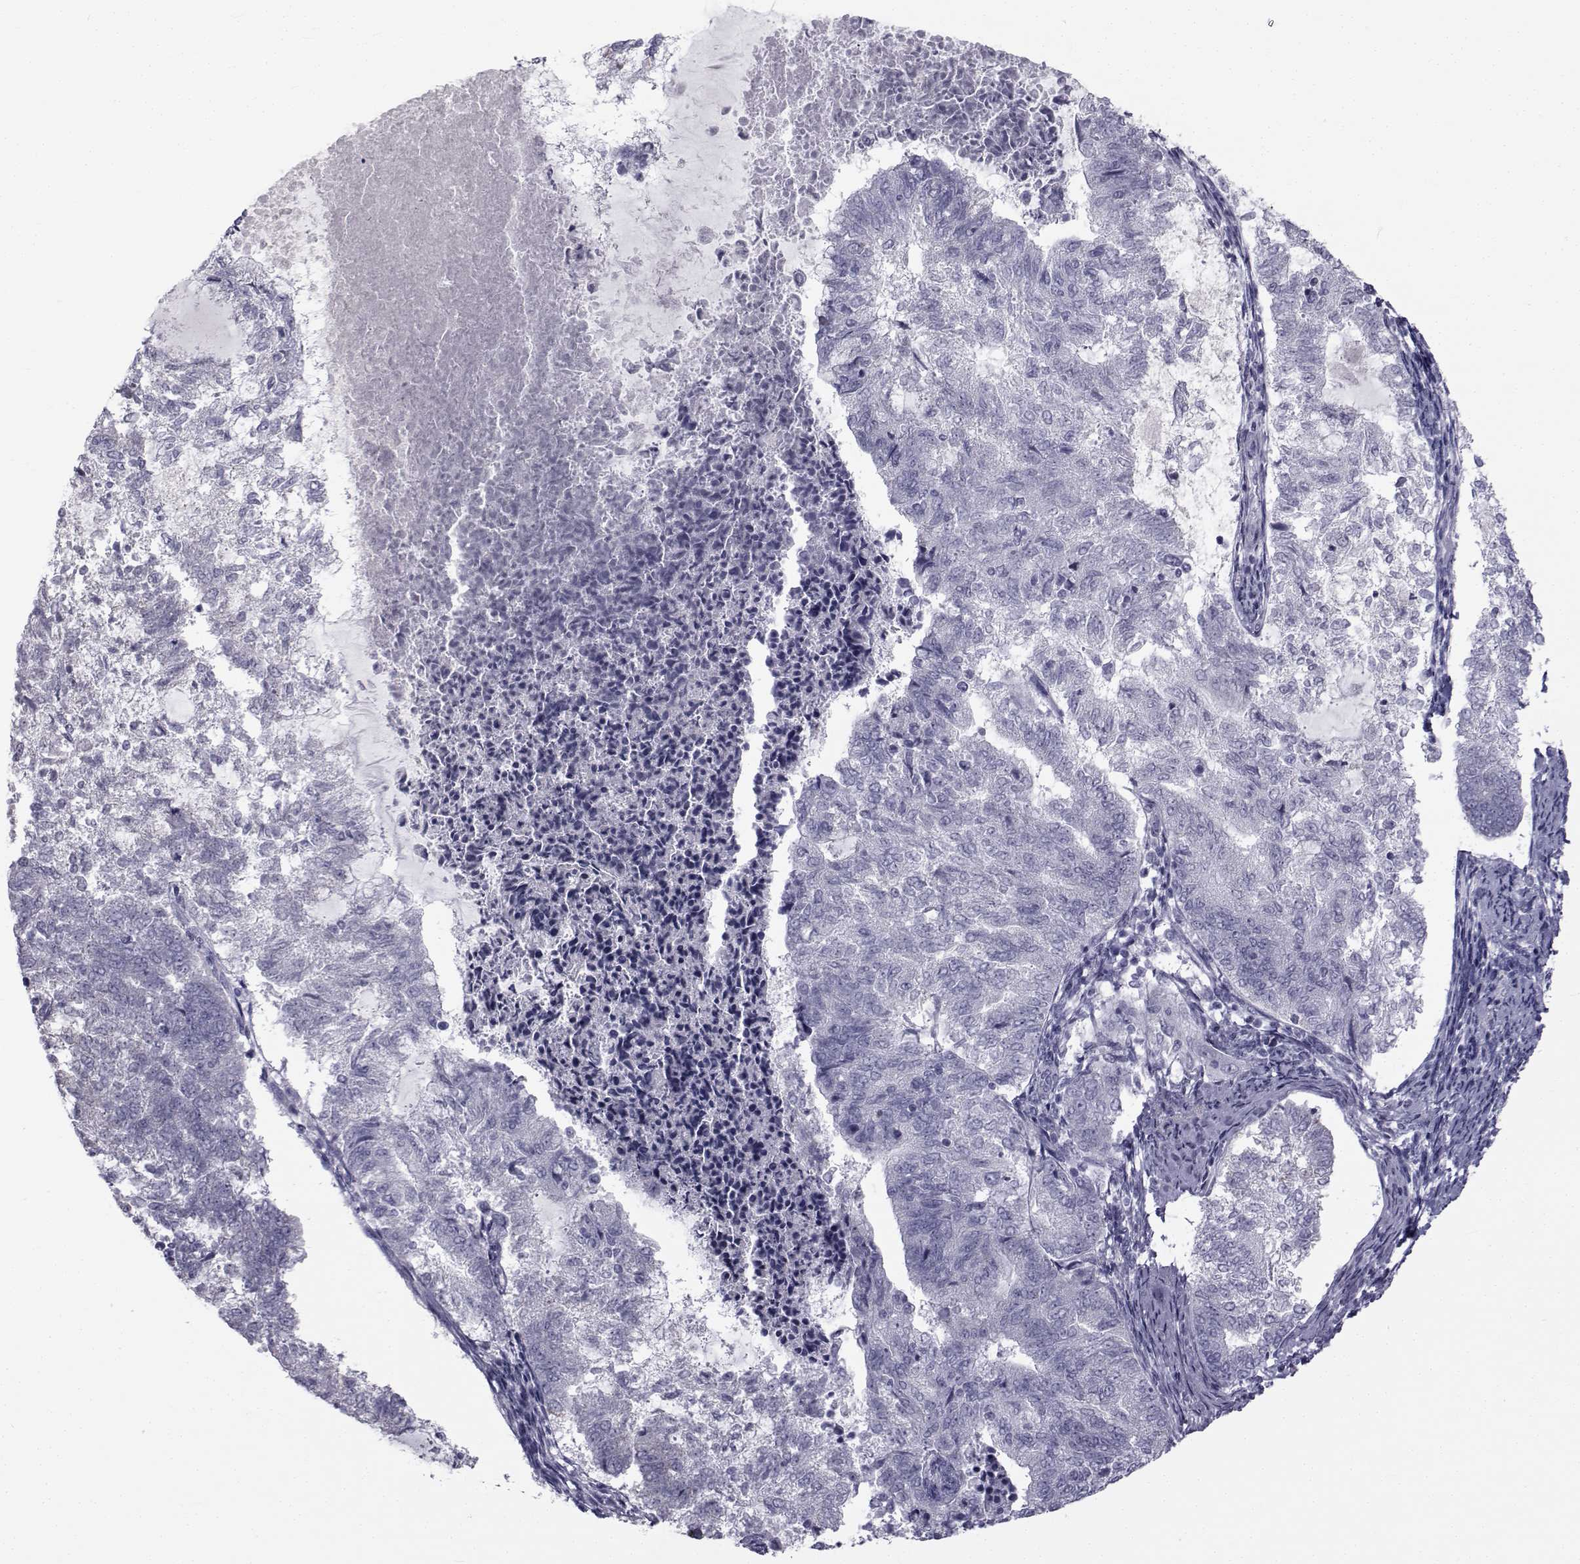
{"staining": {"intensity": "negative", "quantity": "none", "location": "none"}, "tissue": "endometrial cancer", "cell_type": "Tumor cells", "image_type": "cancer", "snomed": [{"axis": "morphology", "description": "Adenocarcinoma, NOS"}, {"axis": "topography", "description": "Endometrium"}], "caption": "Tumor cells show no significant protein positivity in endometrial adenocarcinoma.", "gene": "FDXR", "patient": {"sex": "female", "age": 65}}